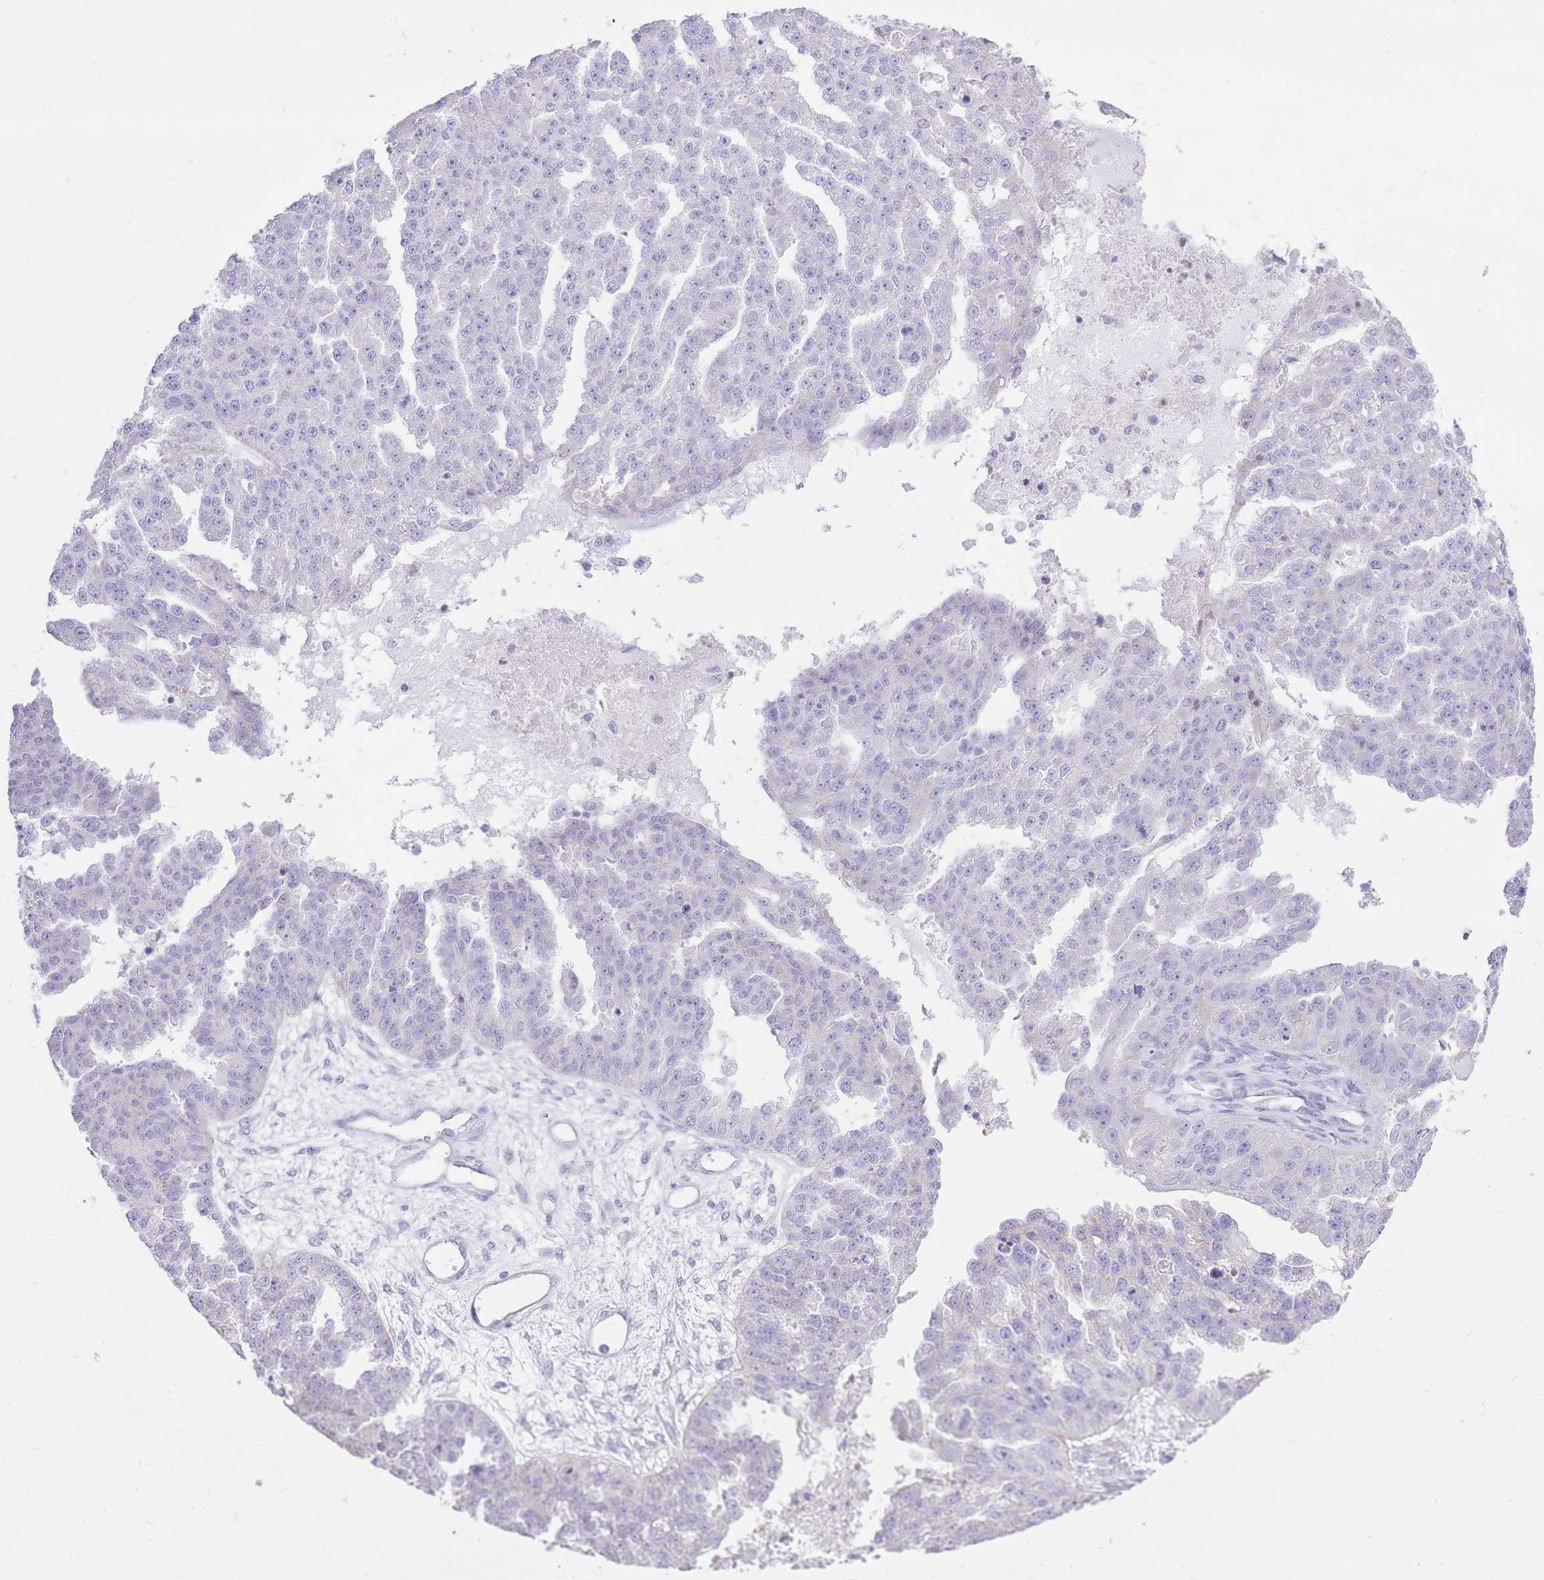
{"staining": {"intensity": "negative", "quantity": "none", "location": "none"}, "tissue": "ovarian cancer", "cell_type": "Tumor cells", "image_type": "cancer", "snomed": [{"axis": "morphology", "description": "Cystadenocarcinoma, serous, NOS"}, {"axis": "topography", "description": "Ovary"}], "caption": "This is an IHC photomicrograph of human ovarian cancer. There is no expression in tumor cells.", "gene": "SLC4A4", "patient": {"sex": "female", "age": 58}}